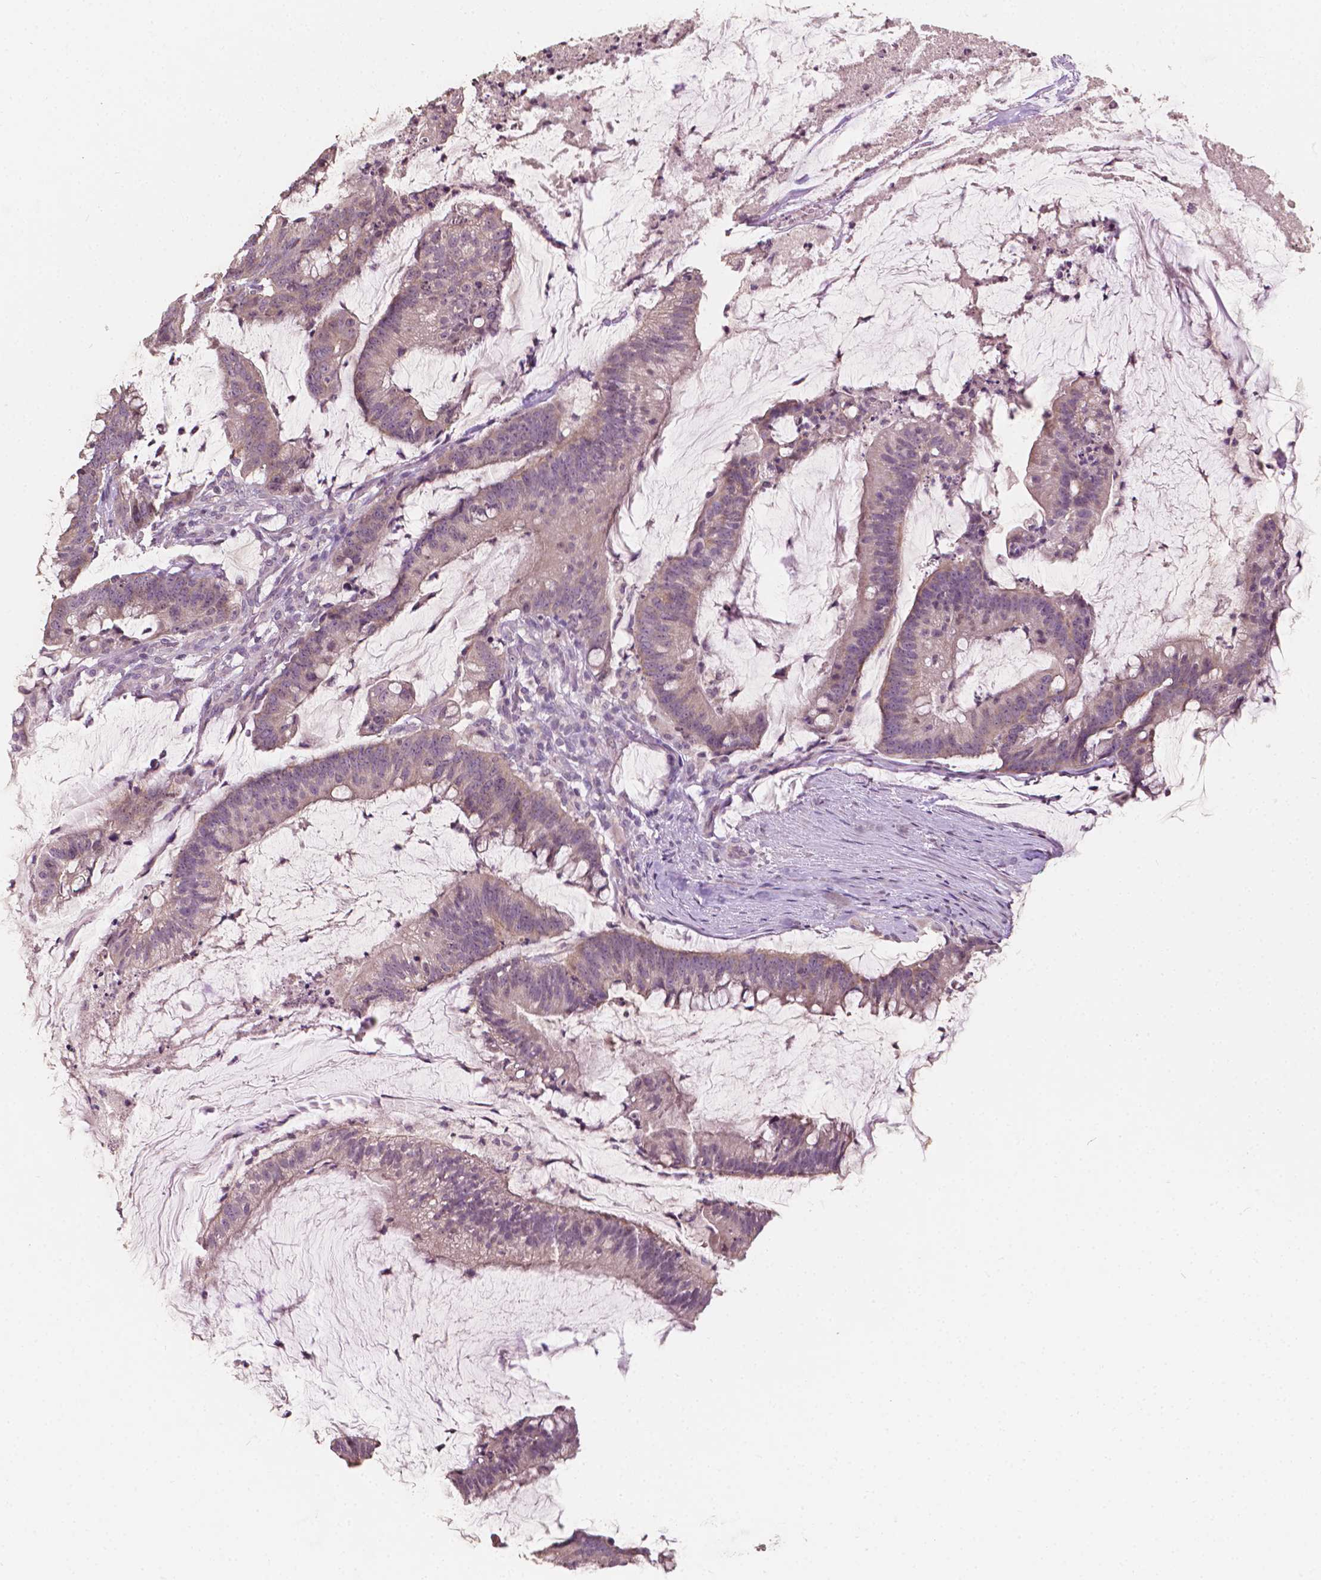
{"staining": {"intensity": "negative", "quantity": "none", "location": "none"}, "tissue": "colorectal cancer", "cell_type": "Tumor cells", "image_type": "cancer", "snomed": [{"axis": "morphology", "description": "Adenocarcinoma, NOS"}, {"axis": "topography", "description": "Colon"}], "caption": "This is a image of immunohistochemistry staining of colorectal adenocarcinoma, which shows no staining in tumor cells. (DAB (3,3'-diaminobenzidine) immunohistochemistry (IHC), high magnification).", "gene": "NOS1AP", "patient": {"sex": "male", "age": 62}}